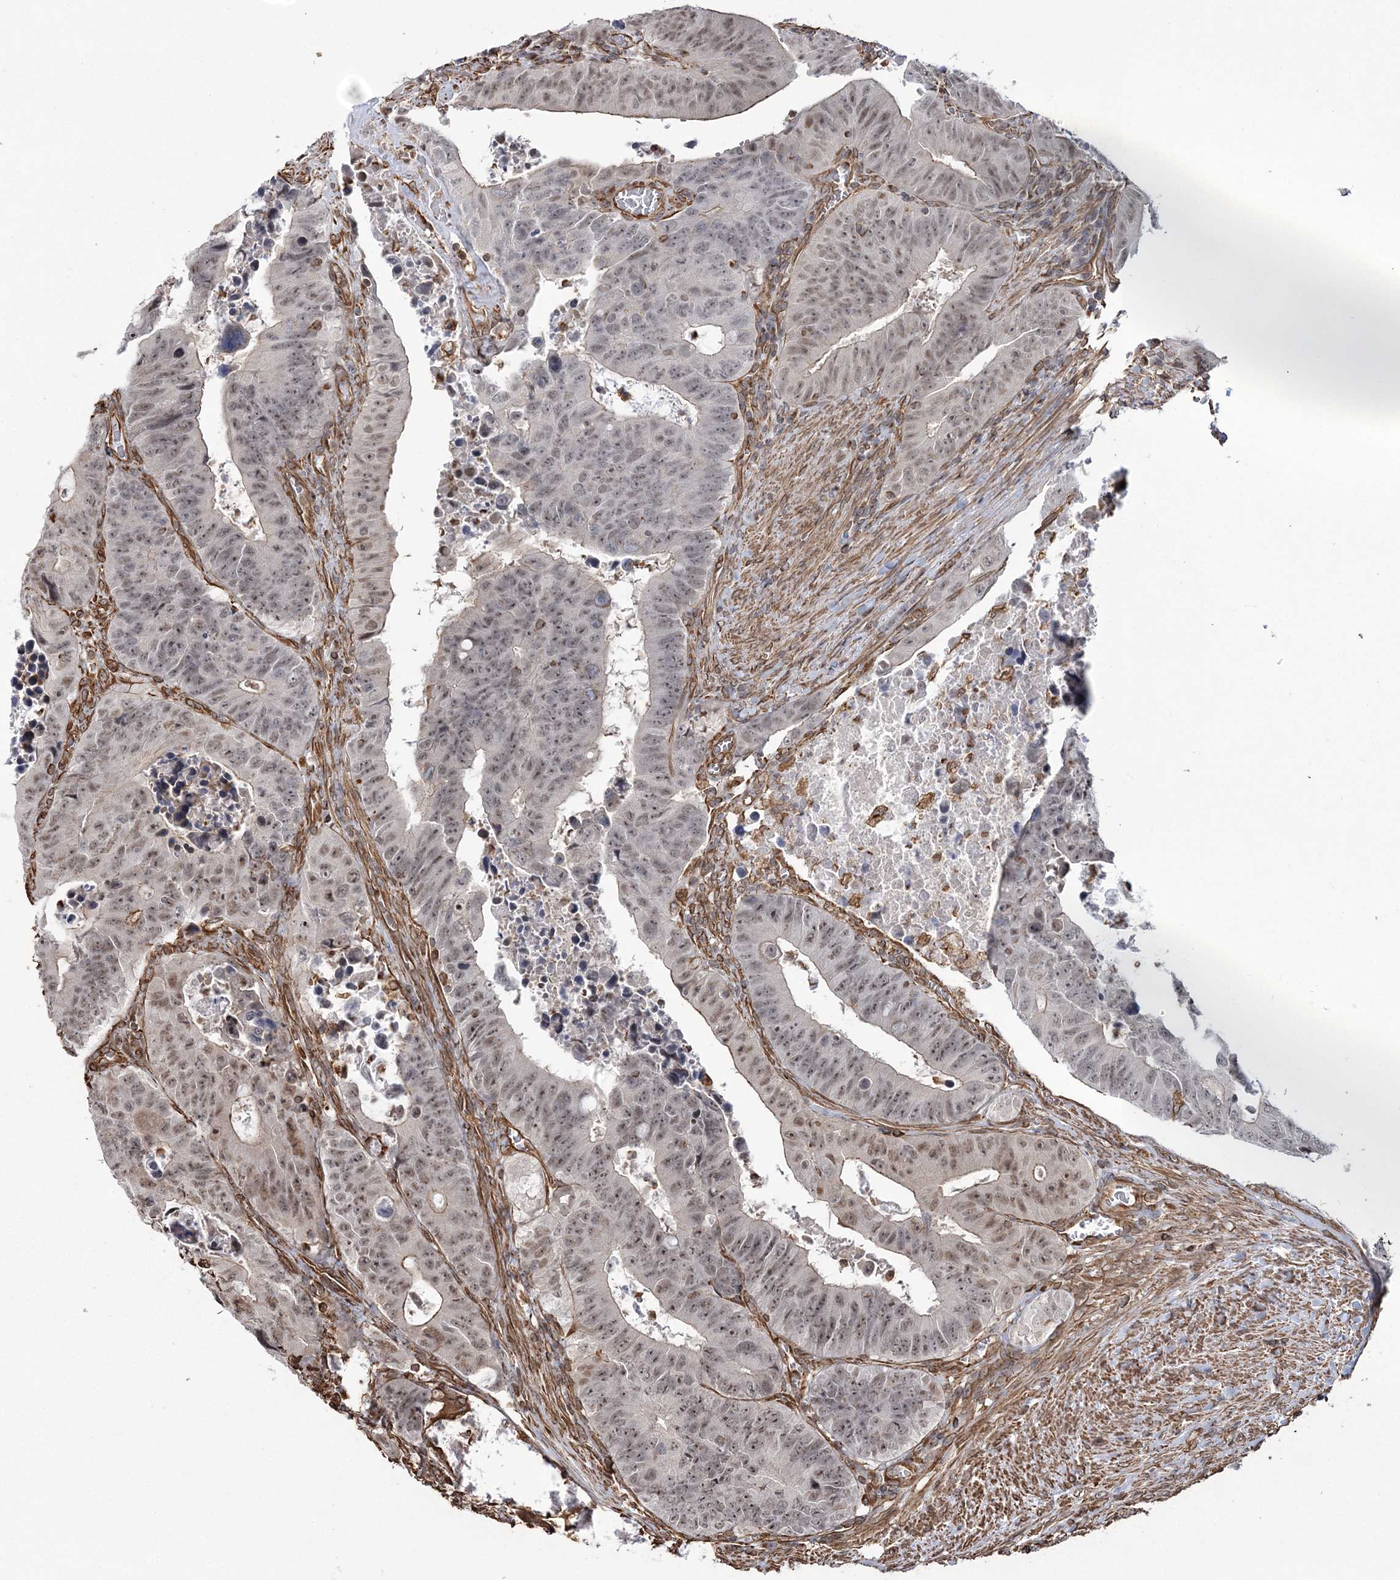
{"staining": {"intensity": "moderate", "quantity": ">75%", "location": "nuclear"}, "tissue": "colorectal cancer", "cell_type": "Tumor cells", "image_type": "cancer", "snomed": [{"axis": "morphology", "description": "Adenocarcinoma, NOS"}, {"axis": "topography", "description": "Colon"}], "caption": "An immunohistochemistry image of tumor tissue is shown. Protein staining in brown labels moderate nuclear positivity in colorectal cancer within tumor cells.", "gene": "ATP11B", "patient": {"sex": "male", "age": 87}}